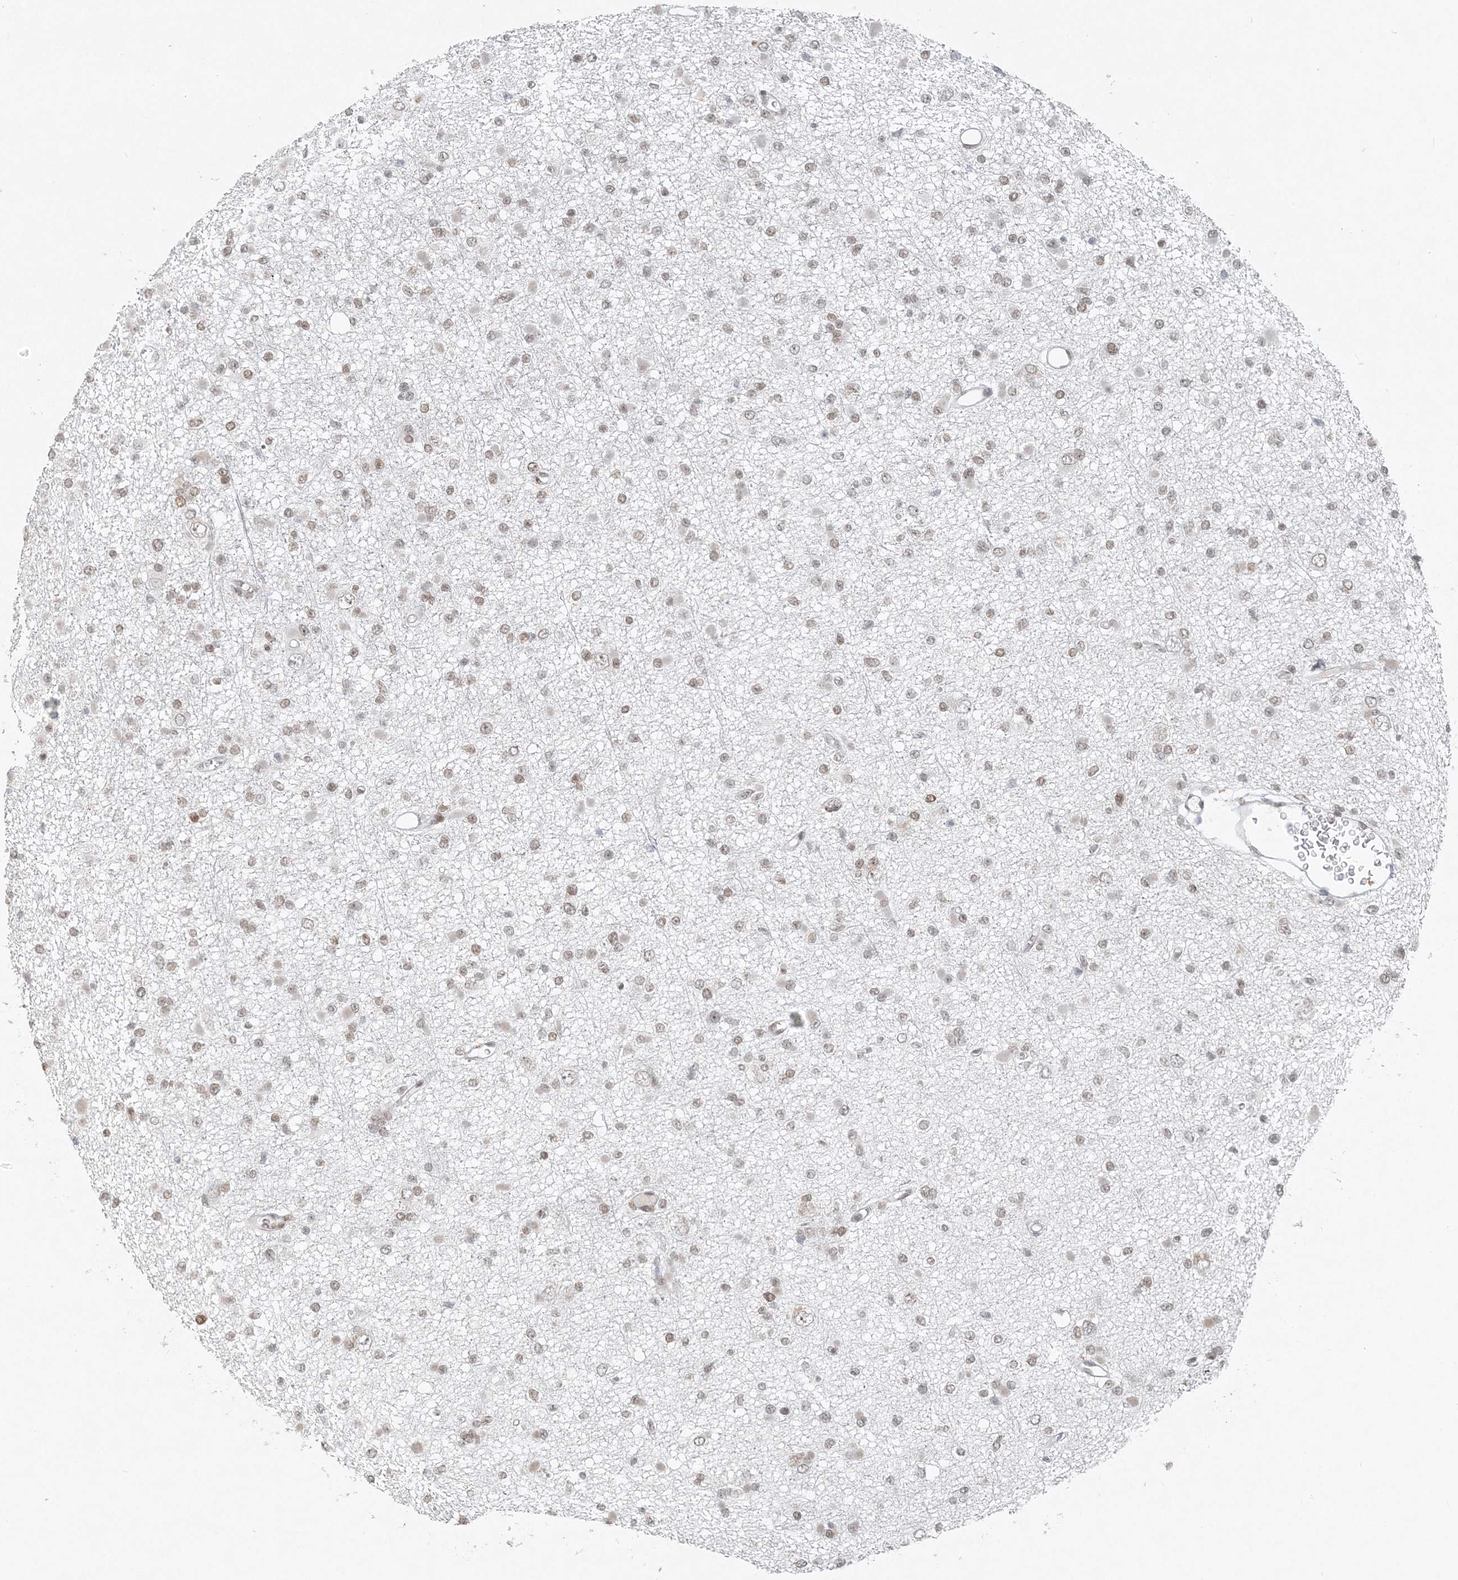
{"staining": {"intensity": "weak", "quantity": "25%-75%", "location": "nuclear"}, "tissue": "glioma", "cell_type": "Tumor cells", "image_type": "cancer", "snomed": [{"axis": "morphology", "description": "Glioma, malignant, Low grade"}, {"axis": "topography", "description": "Brain"}], "caption": "A photomicrograph of glioma stained for a protein demonstrates weak nuclear brown staining in tumor cells. (DAB (3,3'-diaminobenzidine) IHC, brown staining for protein, blue staining for nuclei).", "gene": "BAZ1B", "patient": {"sex": "female", "age": 22}}